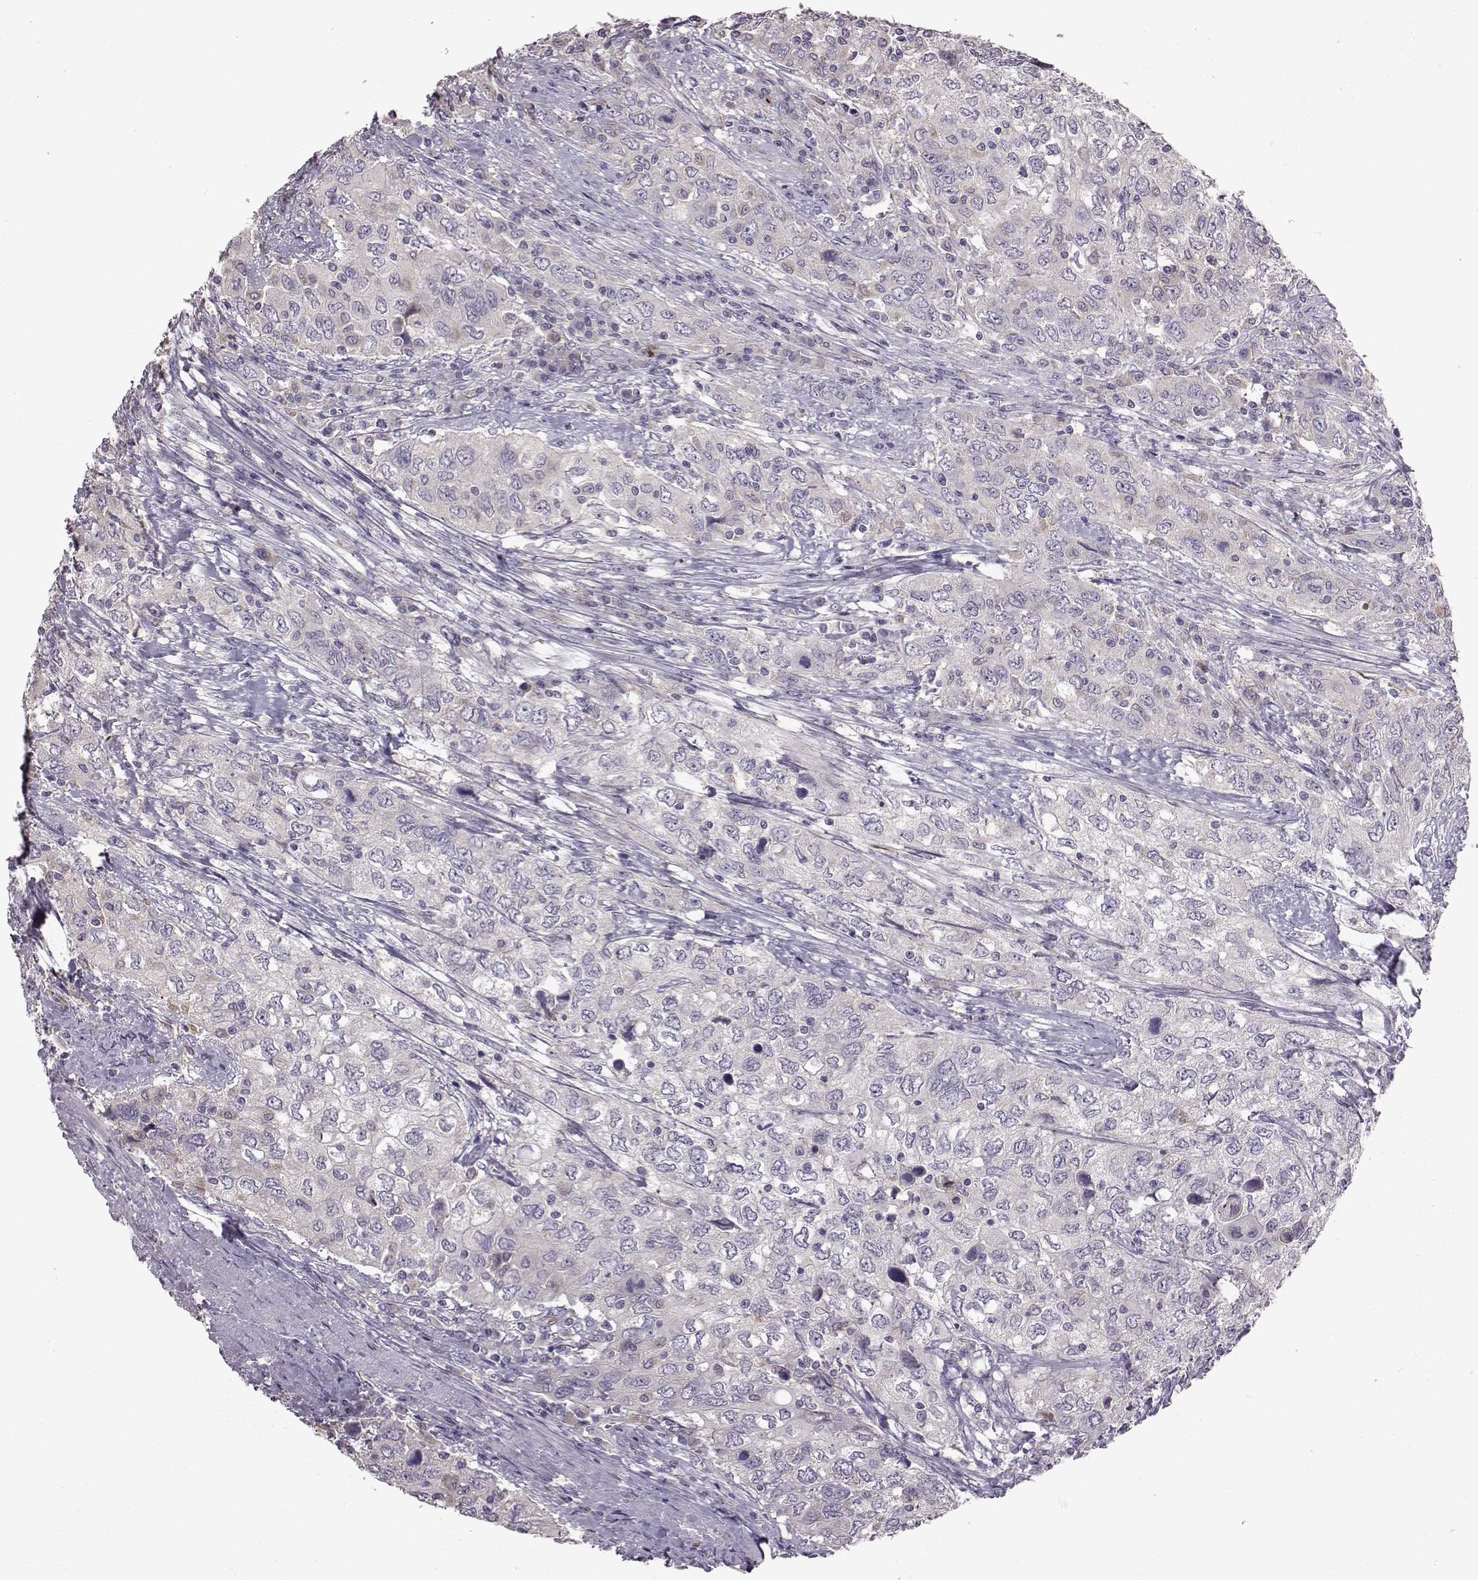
{"staining": {"intensity": "negative", "quantity": "none", "location": "none"}, "tissue": "urothelial cancer", "cell_type": "Tumor cells", "image_type": "cancer", "snomed": [{"axis": "morphology", "description": "Urothelial carcinoma, High grade"}, {"axis": "topography", "description": "Urinary bladder"}], "caption": "DAB (3,3'-diaminobenzidine) immunohistochemical staining of human high-grade urothelial carcinoma shows no significant expression in tumor cells.", "gene": "ADGRG2", "patient": {"sex": "male", "age": 76}}